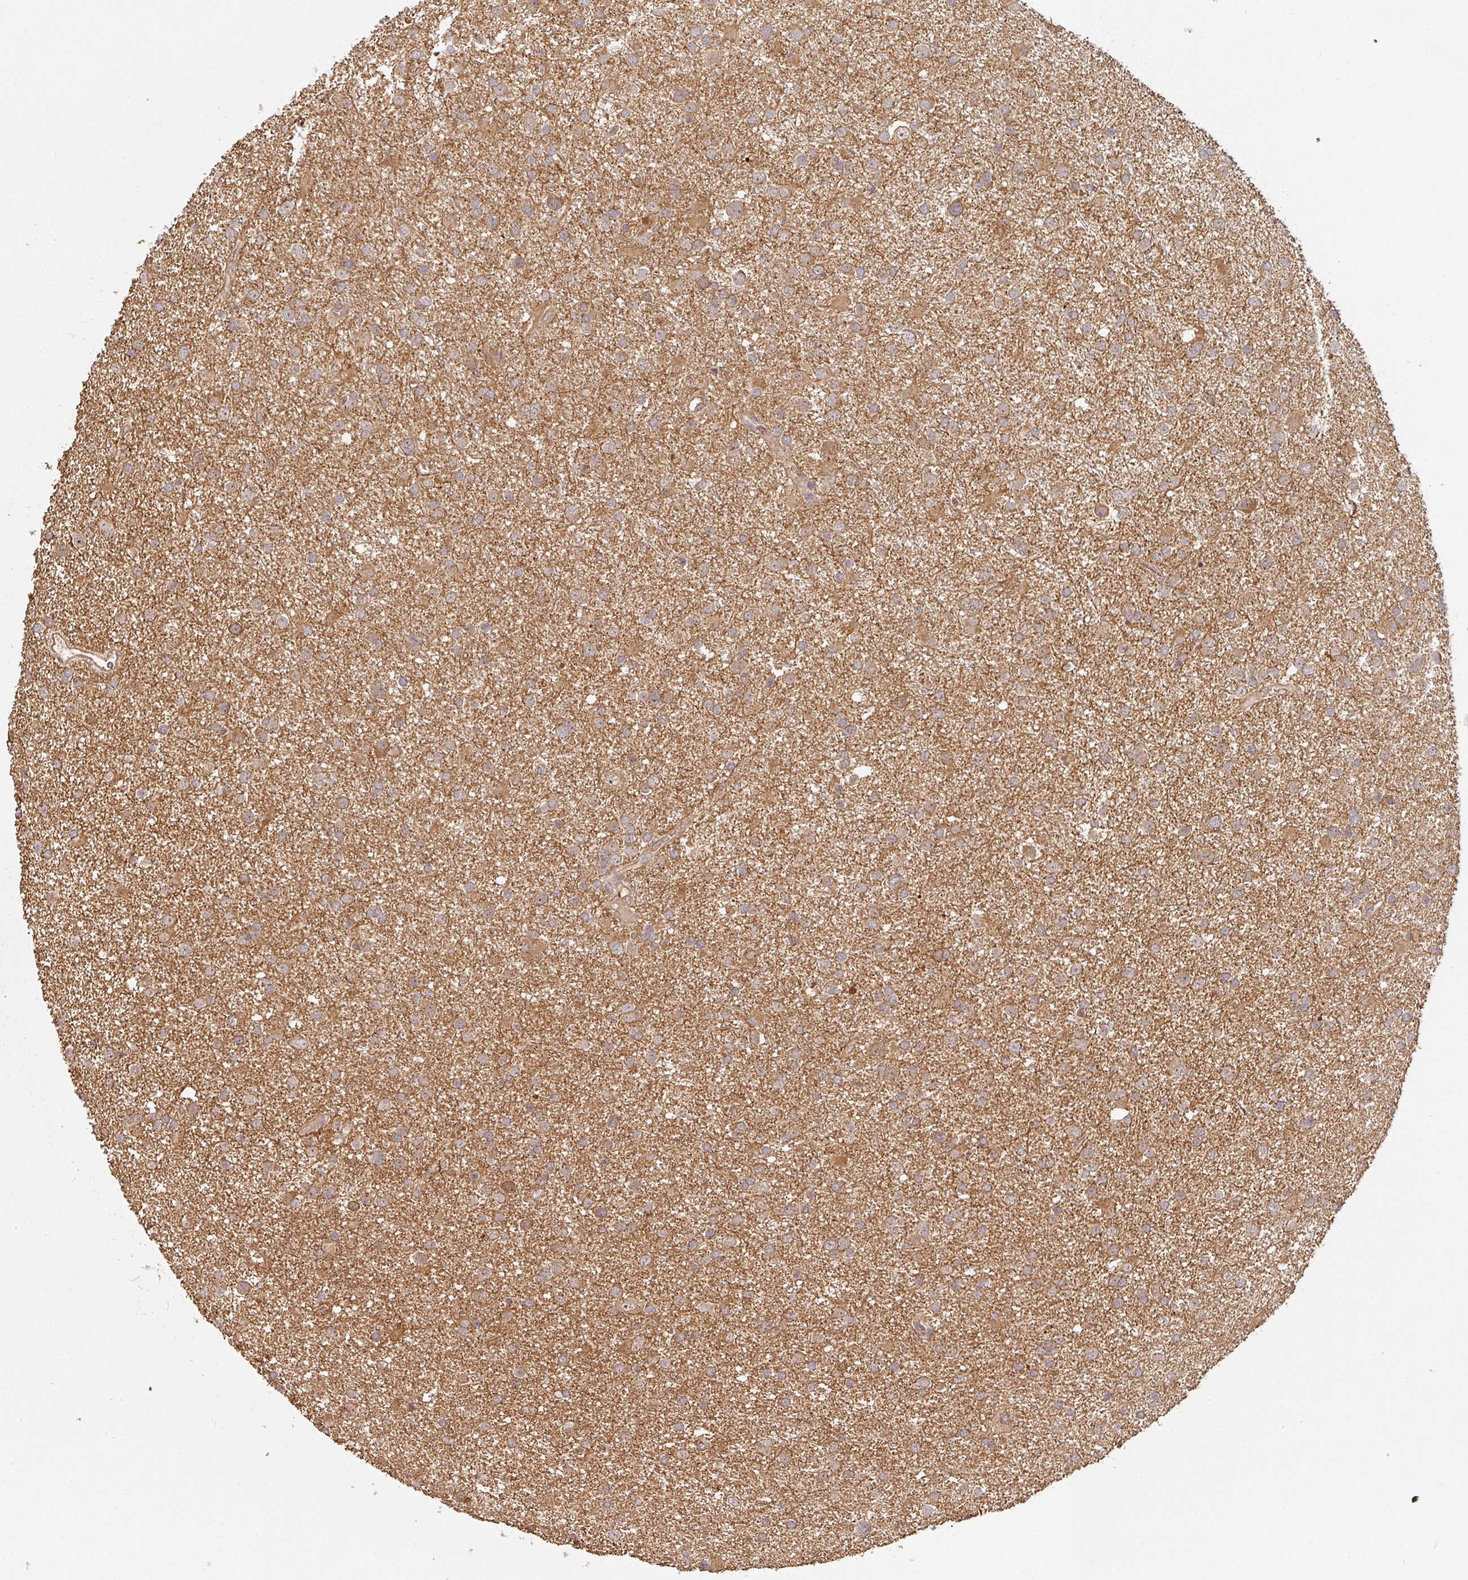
{"staining": {"intensity": "moderate", "quantity": ">75%", "location": "cytoplasmic/membranous"}, "tissue": "glioma", "cell_type": "Tumor cells", "image_type": "cancer", "snomed": [{"axis": "morphology", "description": "Glioma, malignant, Low grade"}, {"axis": "topography", "description": "Brain"}], "caption": "This histopathology image exhibits IHC staining of glioma, with medium moderate cytoplasmic/membranous expression in approximately >75% of tumor cells.", "gene": "ZNF322", "patient": {"sex": "female", "age": 32}}